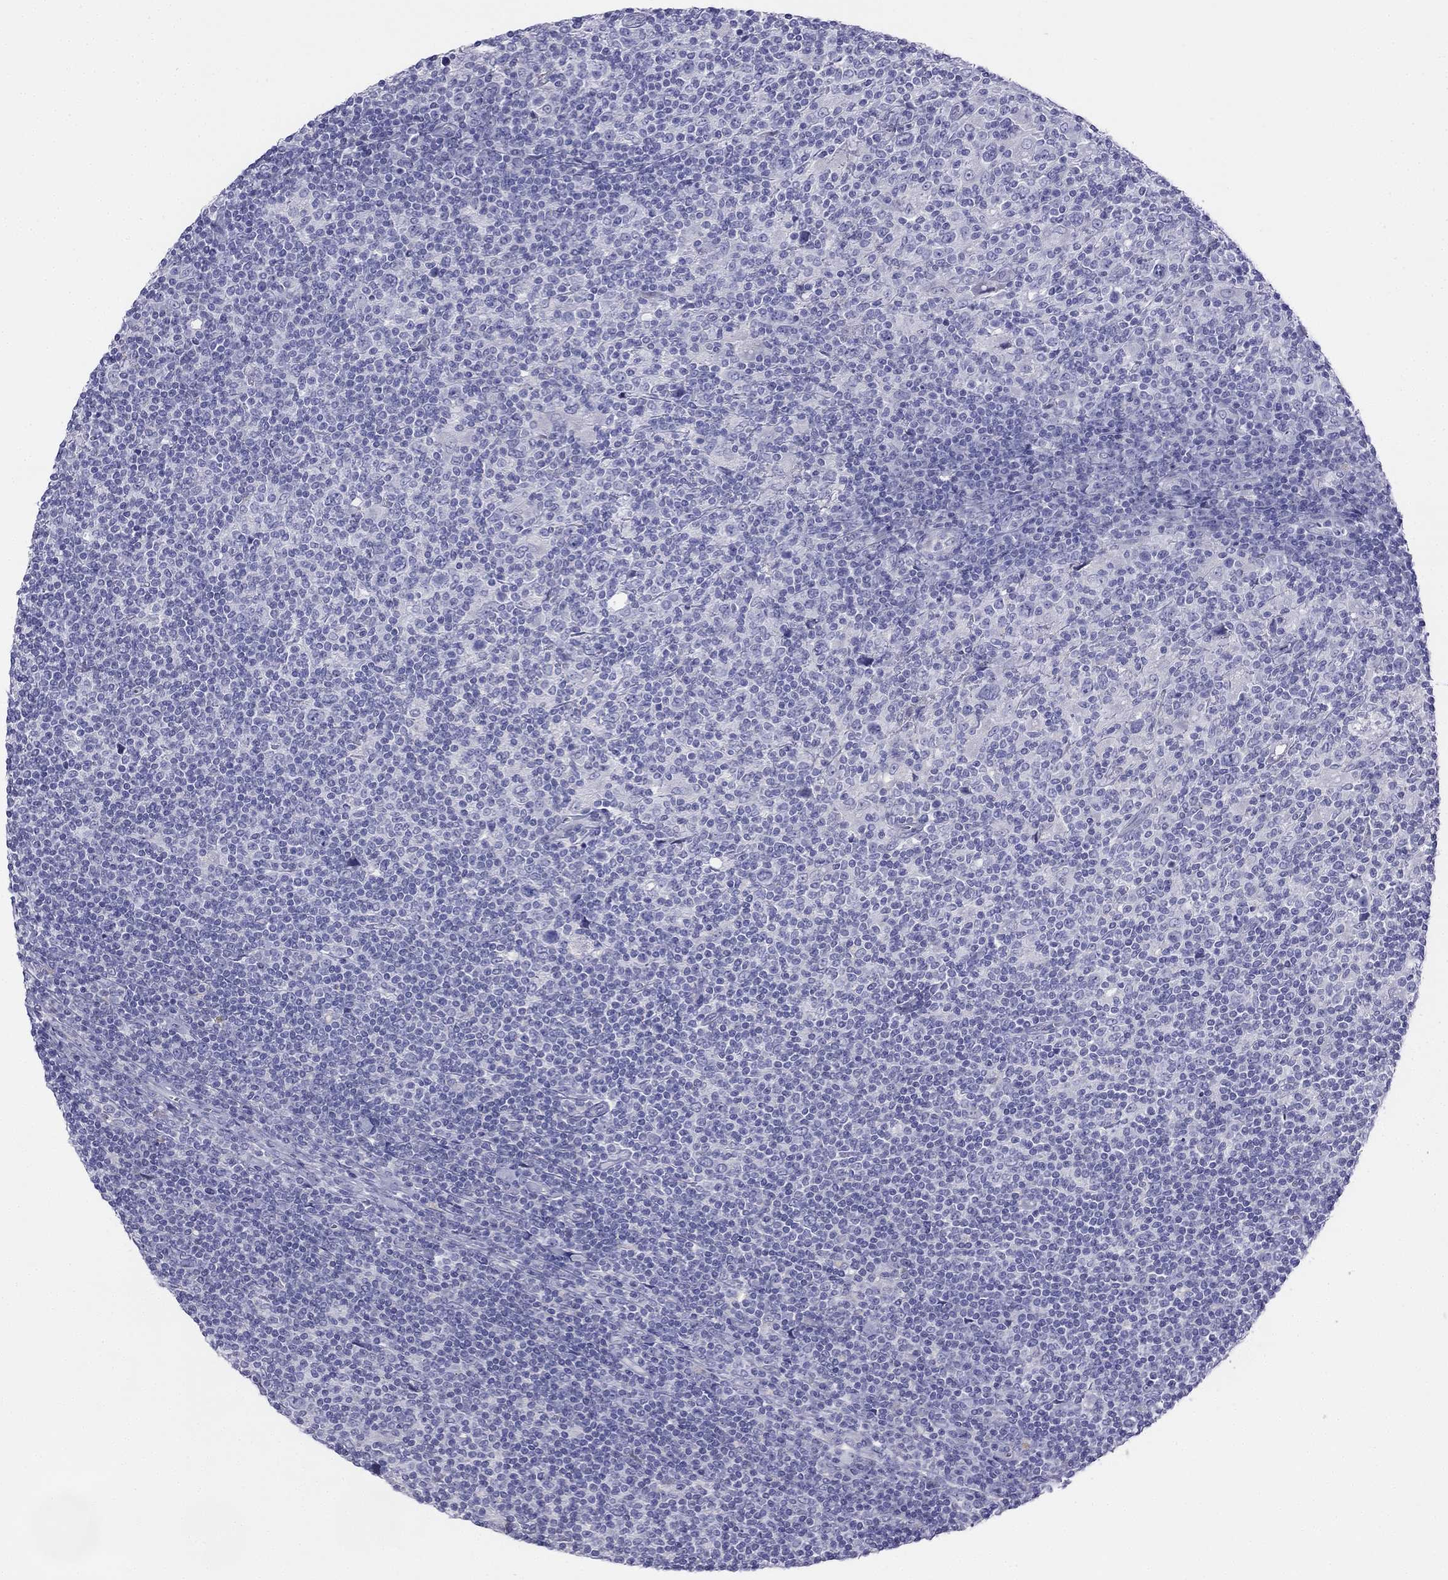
{"staining": {"intensity": "negative", "quantity": "none", "location": "none"}, "tissue": "lymphoma", "cell_type": "Tumor cells", "image_type": "cancer", "snomed": [{"axis": "morphology", "description": "Hodgkin's disease, NOS"}, {"axis": "topography", "description": "Lymph node"}], "caption": "This is an IHC micrograph of human Hodgkin's disease. There is no positivity in tumor cells.", "gene": "ALOXE3", "patient": {"sex": "male", "age": 40}}